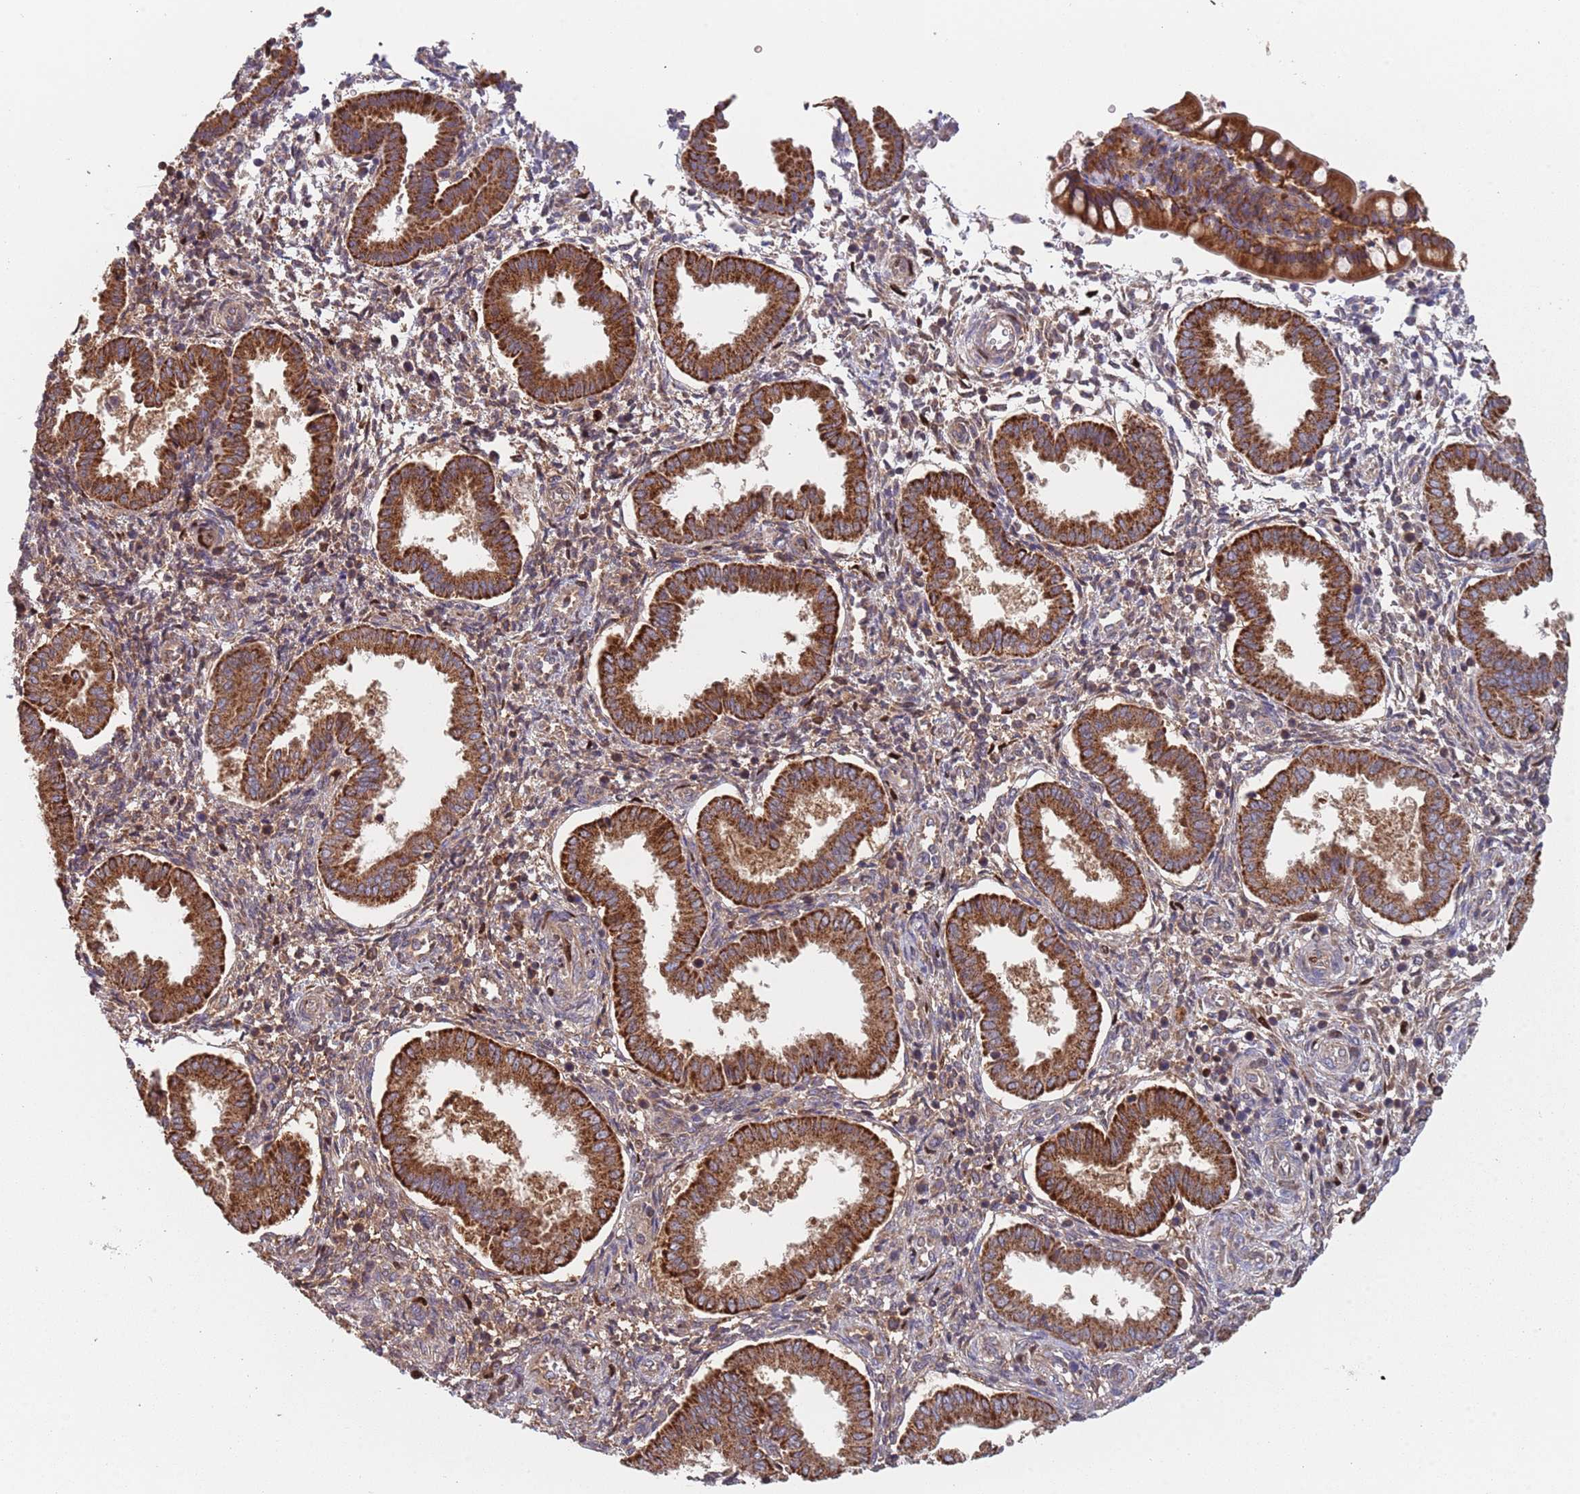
{"staining": {"intensity": "weak", "quantity": "25%-75%", "location": "cytoplasmic/membranous"}, "tissue": "endometrium", "cell_type": "Cells in endometrial stroma", "image_type": "normal", "snomed": [{"axis": "morphology", "description": "Normal tissue, NOS"}, {"axis": "topography", "description": "Endometrium"}], "caption": "Approximately 25%-75% of cells in endometrial stroma in benign human endometrium exhibit weak cytoplasmic/membranous protein positivity as visualized by brown immunohistochemical staining.", "gene": "GDI1", "patient": {"sex": "female", "age": 24}}